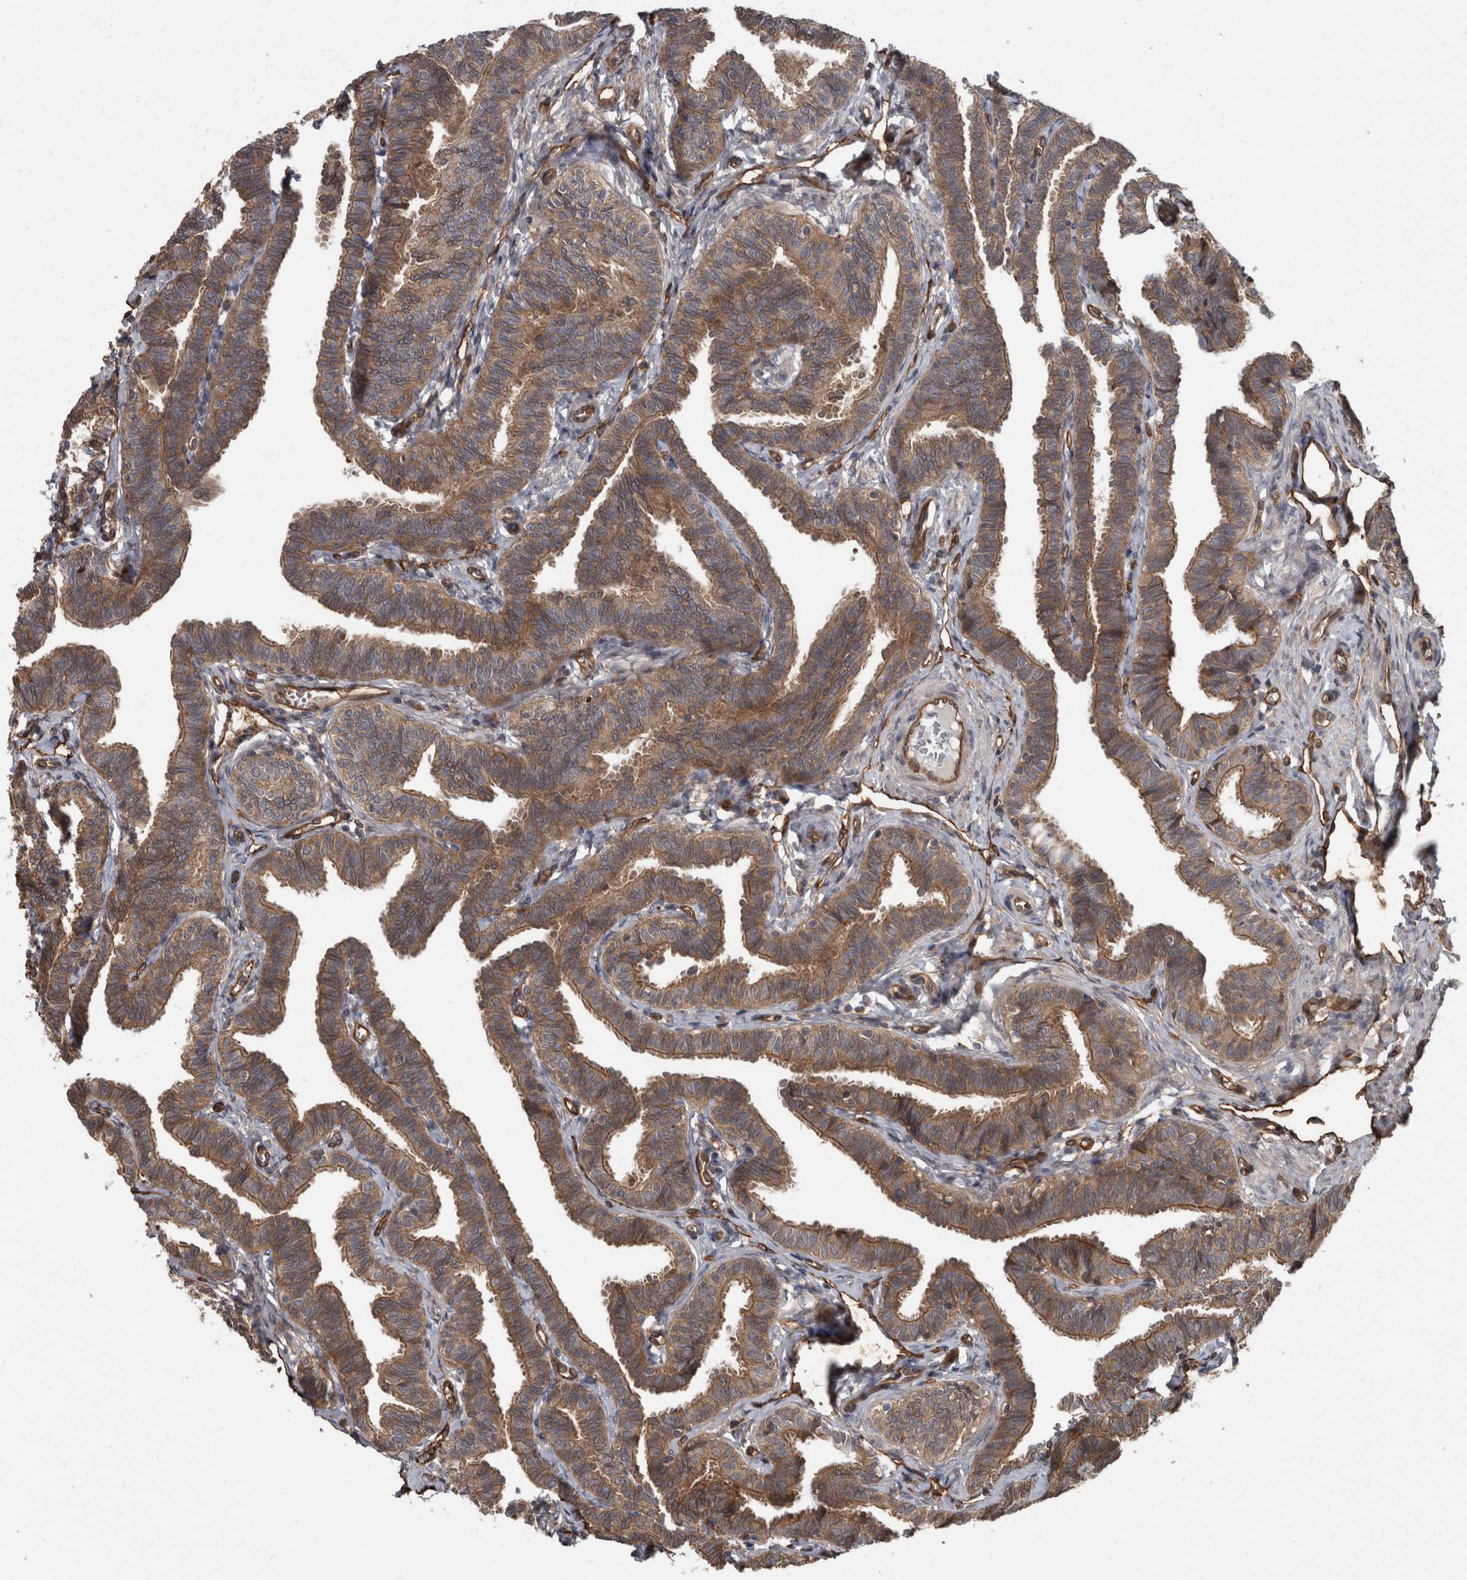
{"staining": {"intensity": "moderate", "quantity": ">75%", "location": "cytoplasmic/membranous"}, "tissue": "fallopian tube", "cell_type": "Glandular cells", "image_type": "normal", "snomed": [{"axis": "morphology", "description": "Normal tissue, NOS"}, {"axis": "topography", "description": "Fallopian tube"}, {"axis": "topography", "description": "Ovary"}], "caption": "Immunohistochemistry staining of benign fallopian tube, which exhibits medium levels of moderate cytoplasmic/membranous expression in about >75% of glandular cells indicating moderate cytoplasmic/membranous protein expression. The staining was performed using DAB (3,3'-diaminobenzidine) (brown) for protein detection and nuclei were counterstained in hematoxylin (blue).", "gene": "VEGFD", "patient": {"sex": "female", "age": 23}}